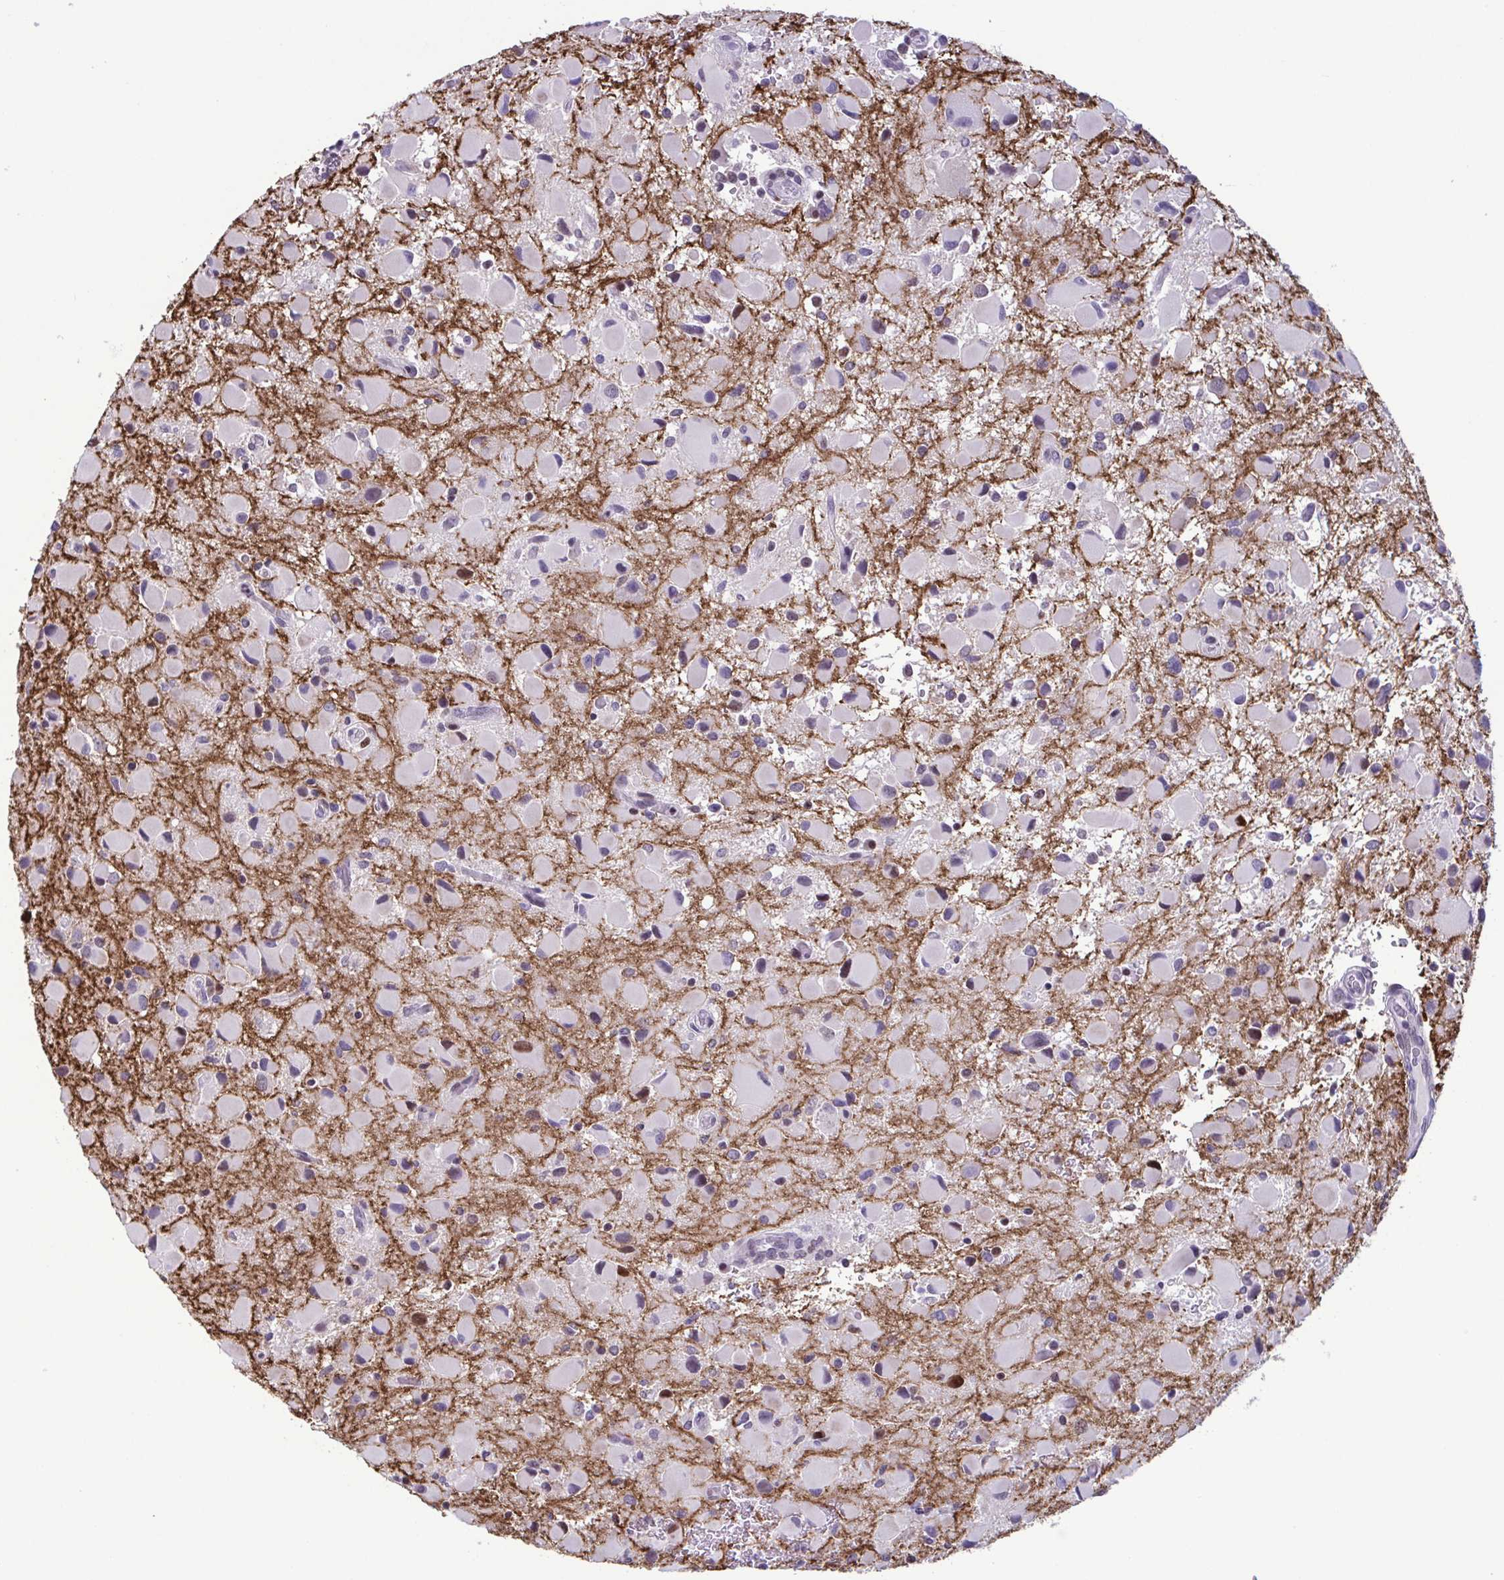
{"staining": {"intensity": "moderate", "quantity": "<25%", "location": "nuclear"}, "tissue": "glioma", "cell_type": "Tumor cells", "image_type": "cancer", "snomed": [{"axis": "morphology", "description": "Glioma, malignant, Low grade"}, {"axis": "topography", "description": "Brain"}], "caption": "Immunohistochemistry (DAB (3,3'-diaminobenzidine)) staining of glioma displays moderate nuclear protein staining in approximately <25% of tumor cells.", "gene": "IRF1", "patient": {"sex": "female", "age": 32}}